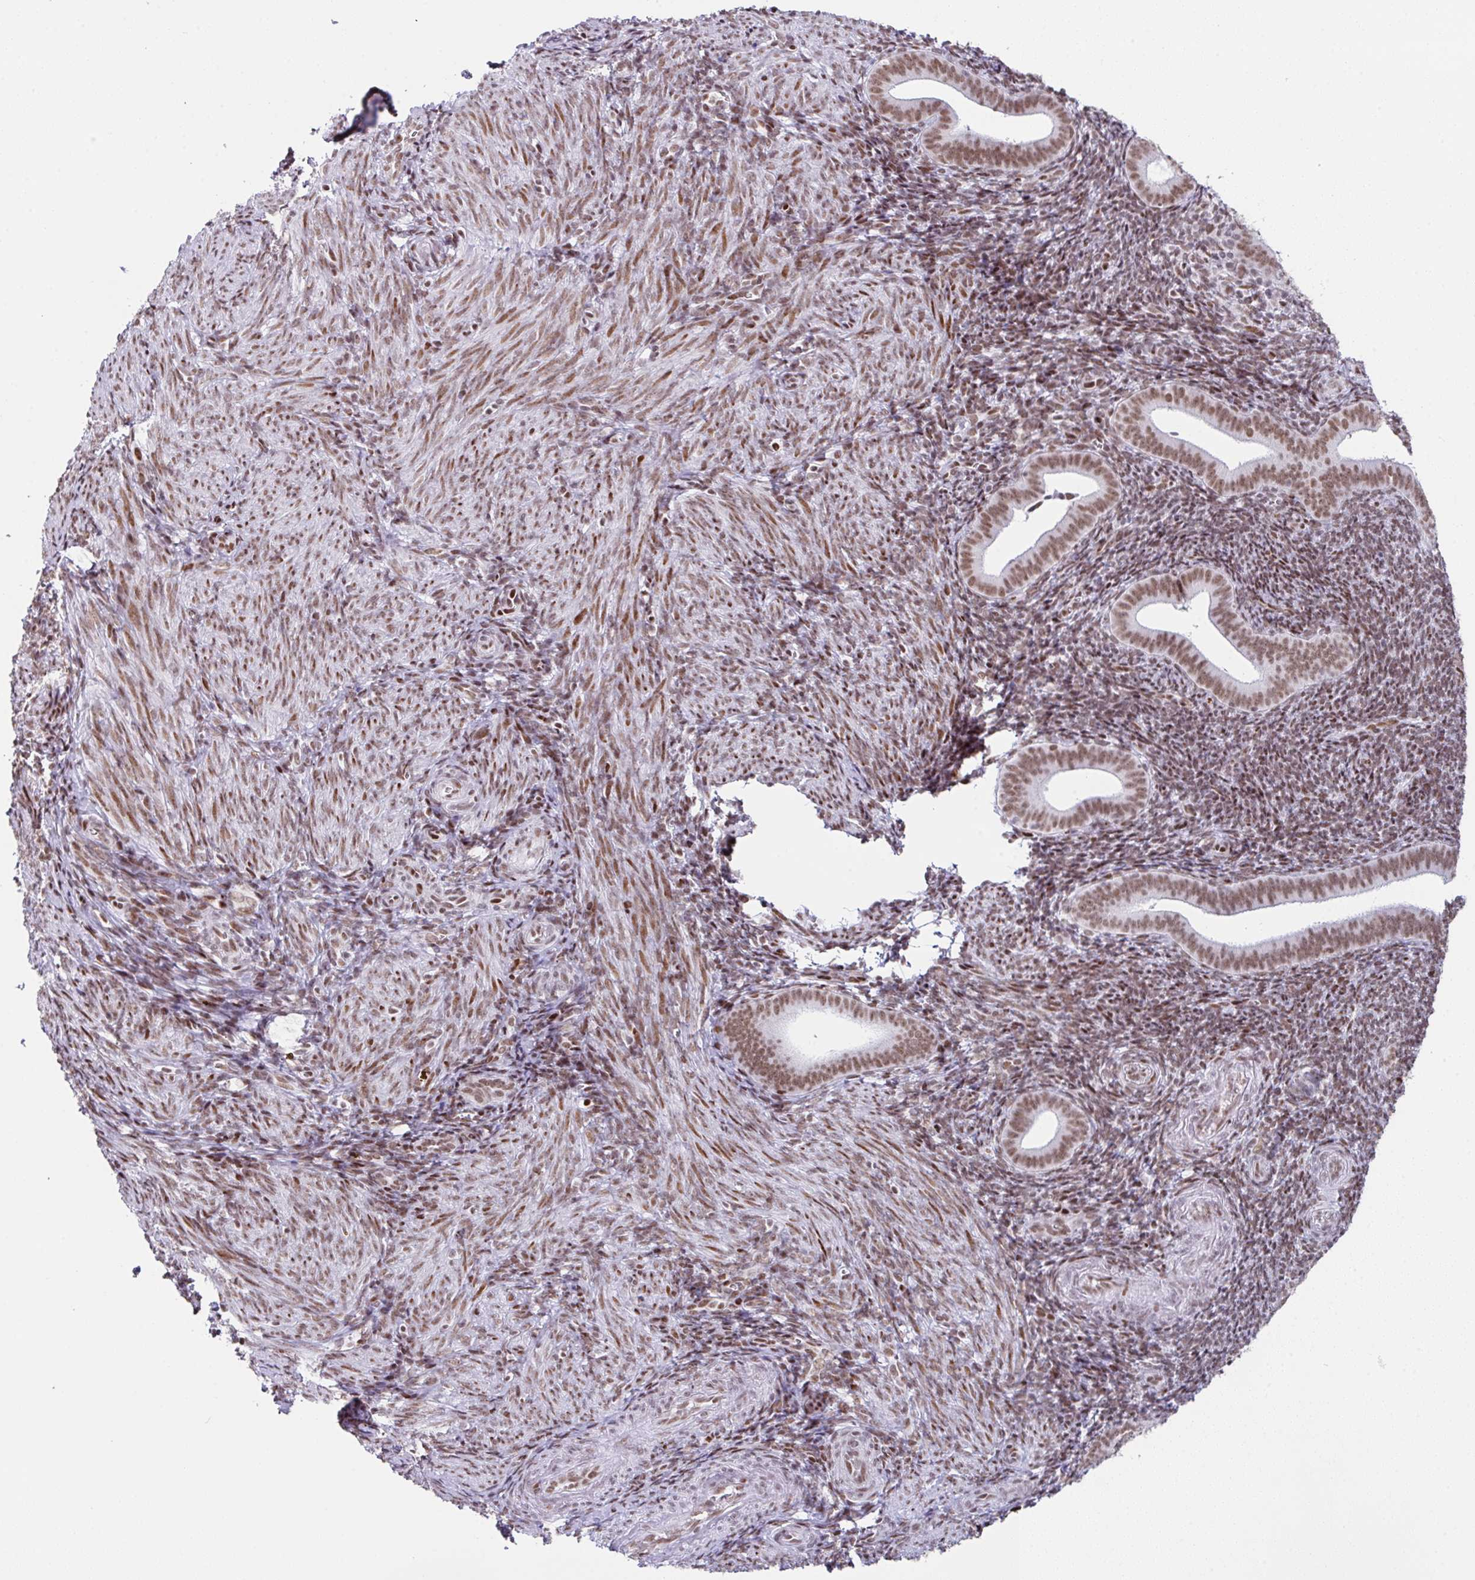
{"staining": {"intensity": "strong", "quantity": ">75%", "location": "nuclear"}, "tissue": "endometrium", "cell_type": "Cells in endometrial stroma", "image_type": "normal", "snomed": [{"axis": "morphology", "description": "Normal tissue, NOS"}, {"axis": "topography", "description": "Endometrium"}], "caption": "Protein staining of benign endometrium shows strong nuclear staining in approximately >75% of cells in endometrial stroma.", "gene": "CLP1", "patient": {"sex": "female", "age": 25}}